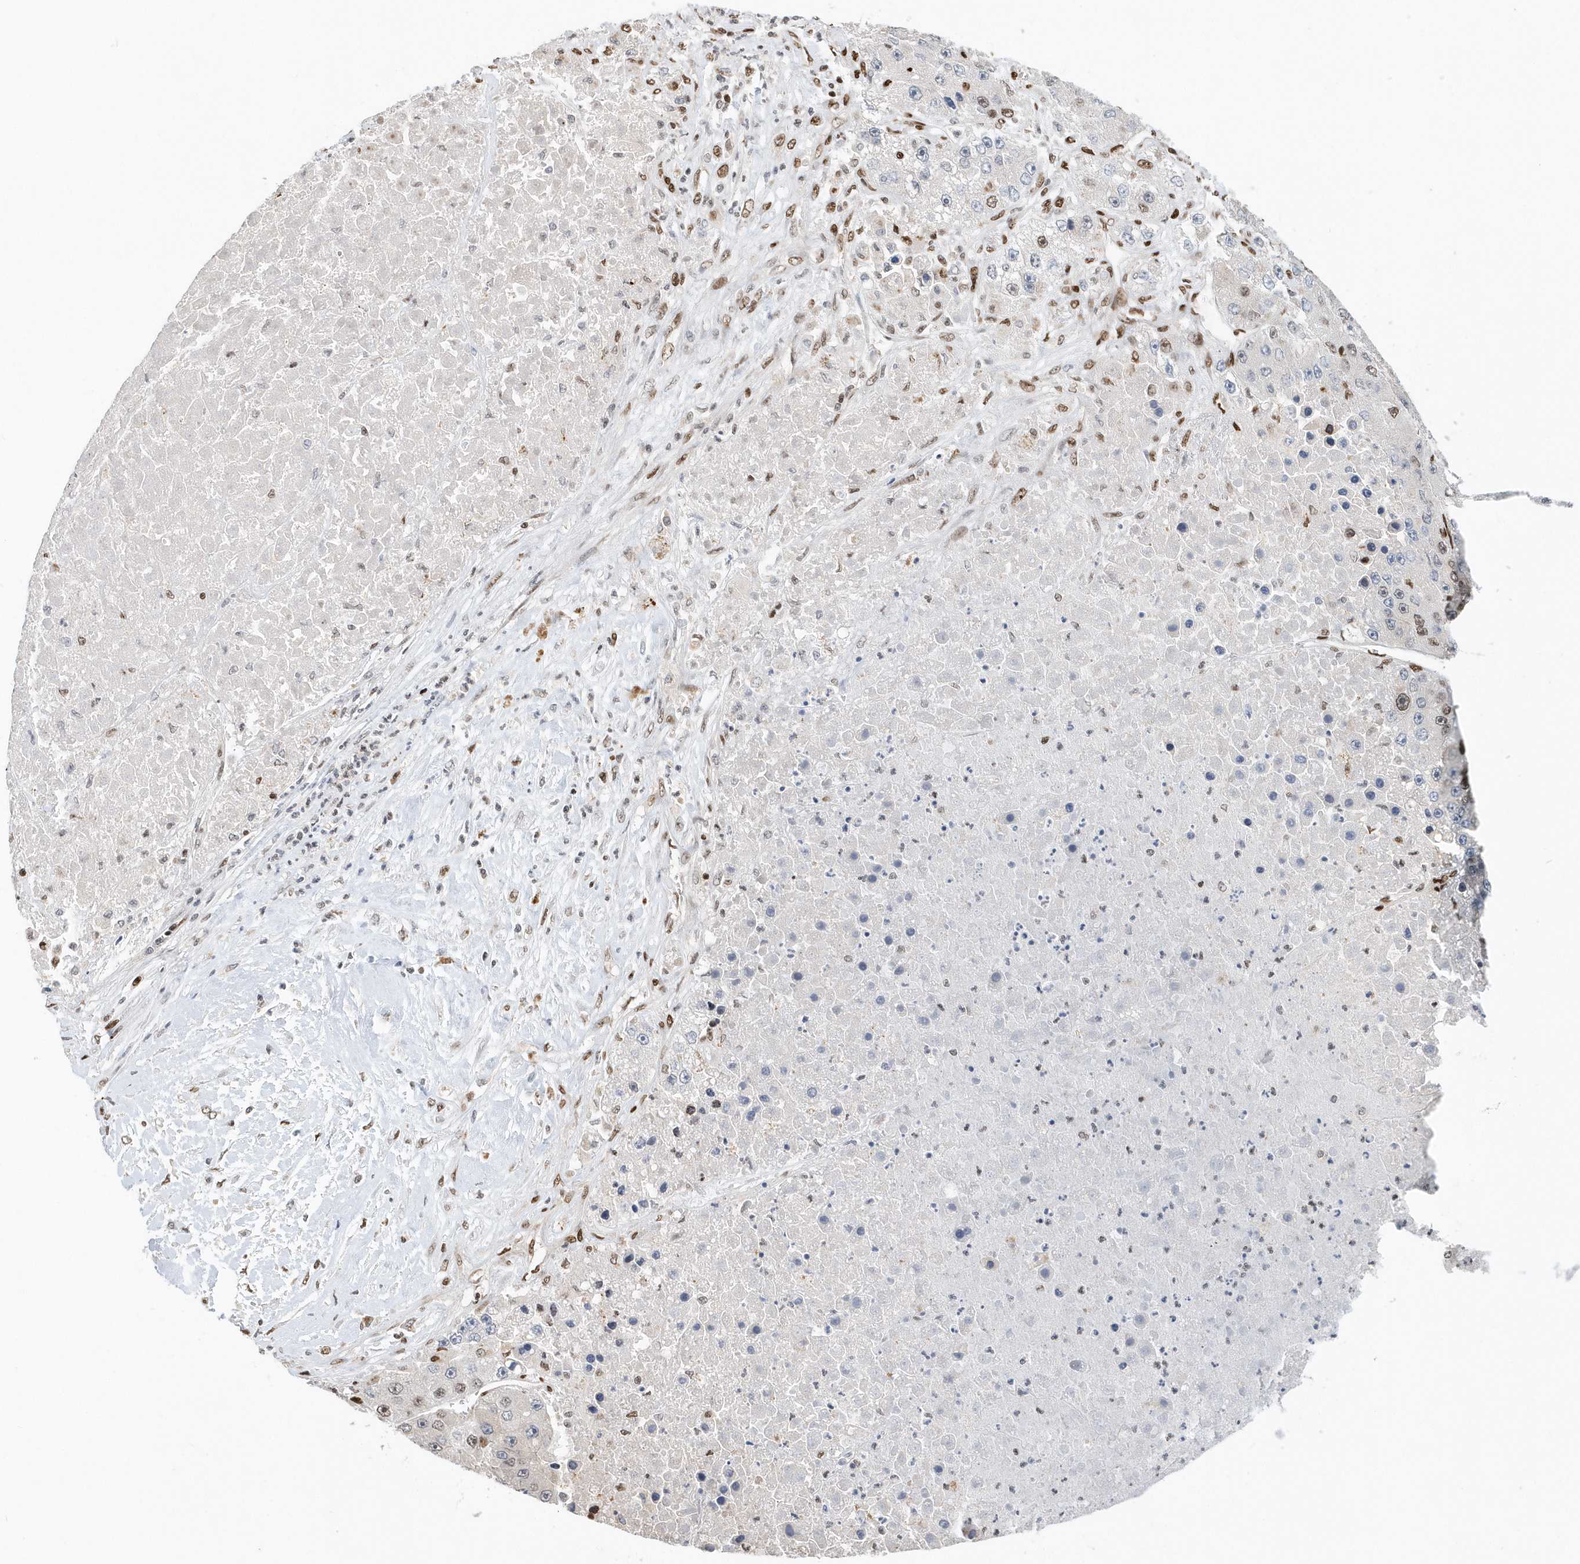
{"staining": {"intensity": "negative", "quantity": "none", "location": "none"}, "tissue": "liver cancer", "cell_type": "Tumor cells", "image_type": "cancer", "snomed": [{"axis": "morphology", "description": "Carcinoma, Hepatocellular, NOS"}, {"axis": "topography", "description": "Liver"}], "caption": "Liver cancer was stained to show a protein in brown. There is no significant expression in tumor cells. Brightfield microscopy of immunohistochemistry stained with DAB (brown) and hematoxylin (blue), captured at high magnification.", "gene": "SUMO2", "patient": {"sex": "female", "age": 73}}